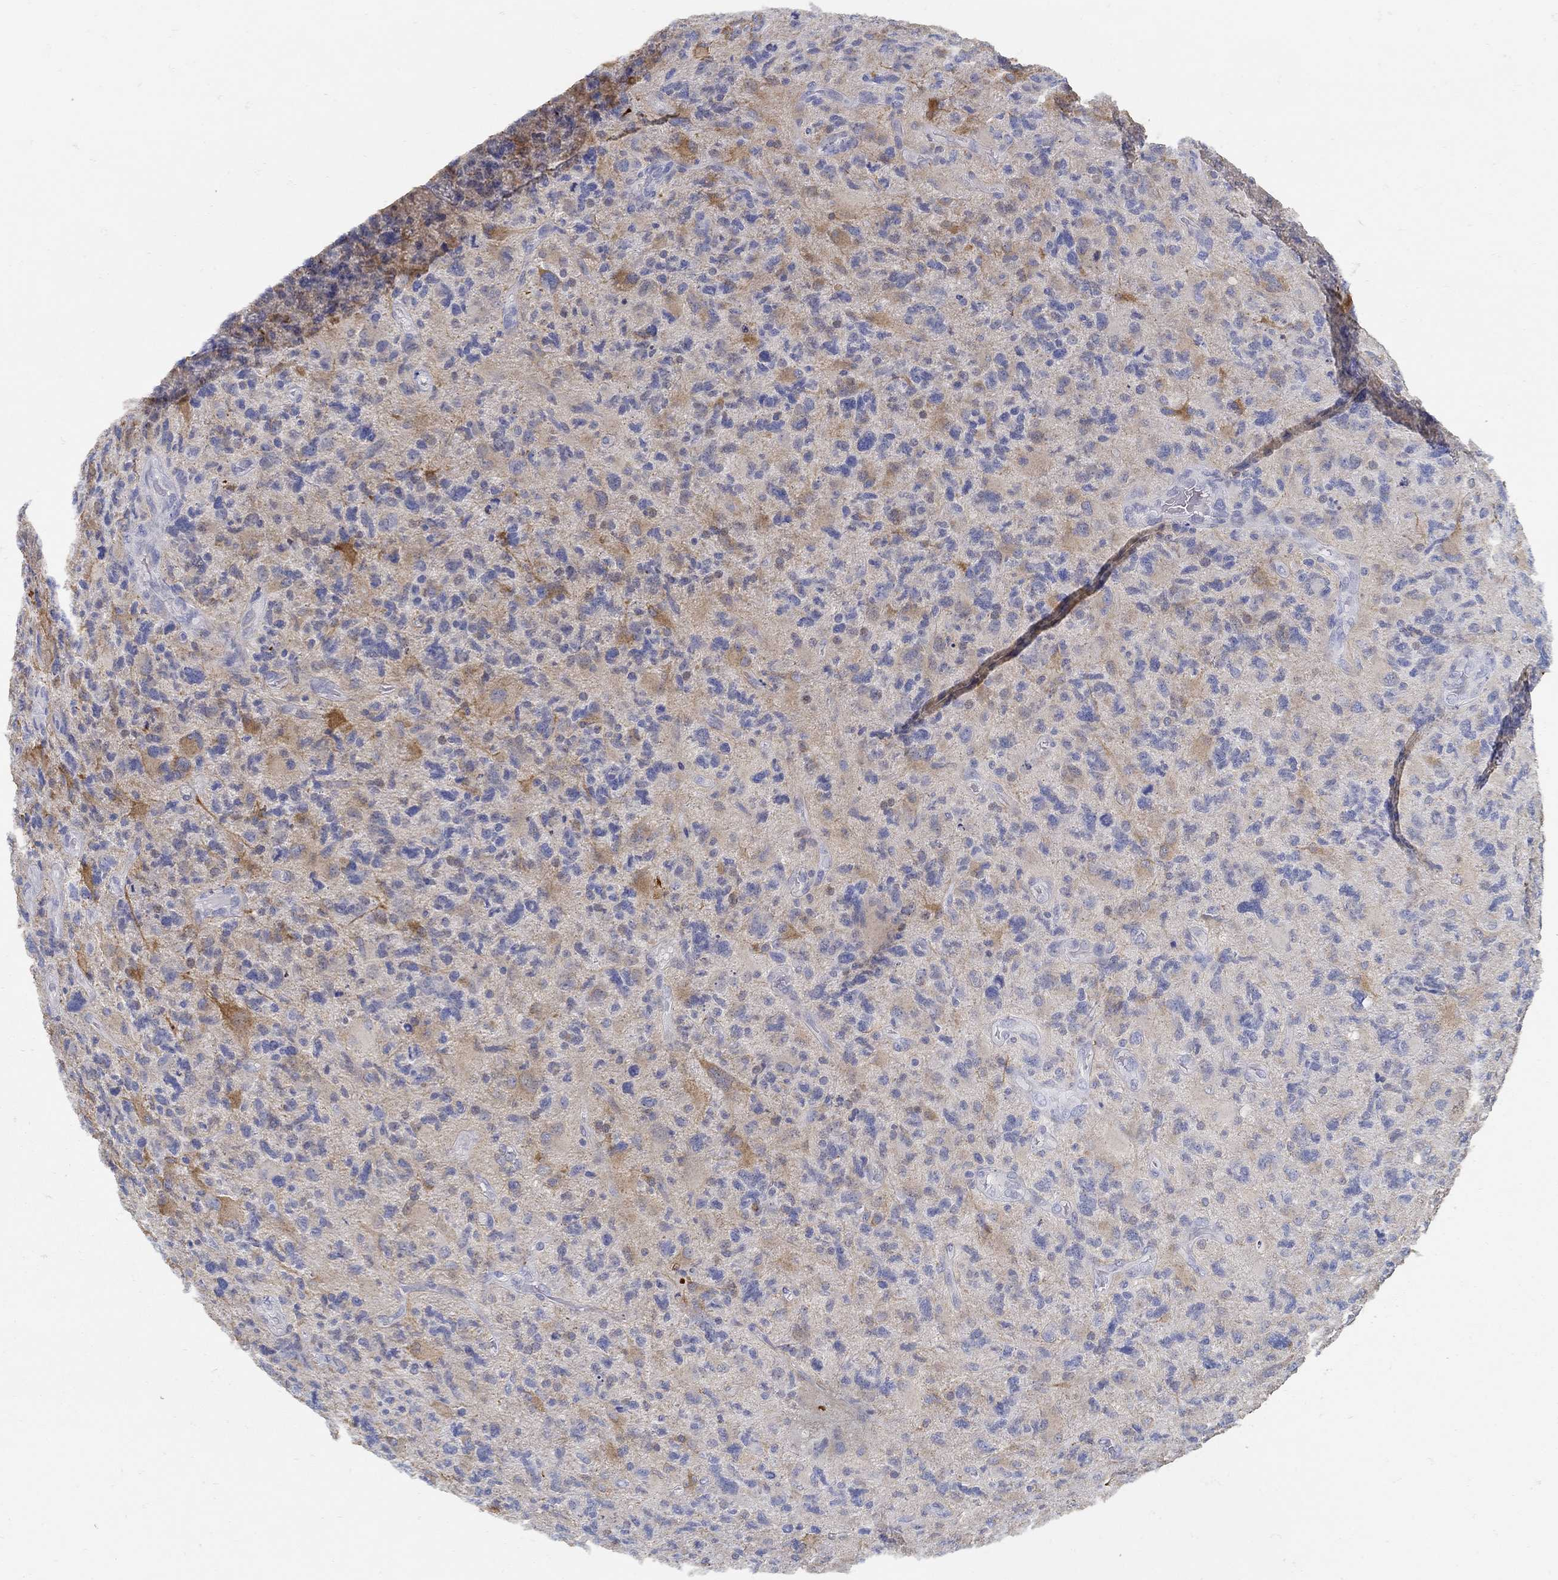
{"staining": {"intensity": "negative", "quantity": "none", "location": "none"}, "tissue": "glioma", "cell_type": "Tumor cells", "image_type": "cancer", "snomed": [{"axis": "morphology", "description": "Glioma, malignant, High grade"}, {"axis": "topography", "description": "Cerebral cortex"}], "caption": "Micrograph shows no protein positivity in tumor cells of high-grade glioma (malignant) tissue. The staining is performed using DAB (3,3'-diaminobenzidine) brown chromogen with nuclei counter-stained in using hematoxylin.", "gene": "ZFAND4", "patient": {"sex": "male", "age": 70}}